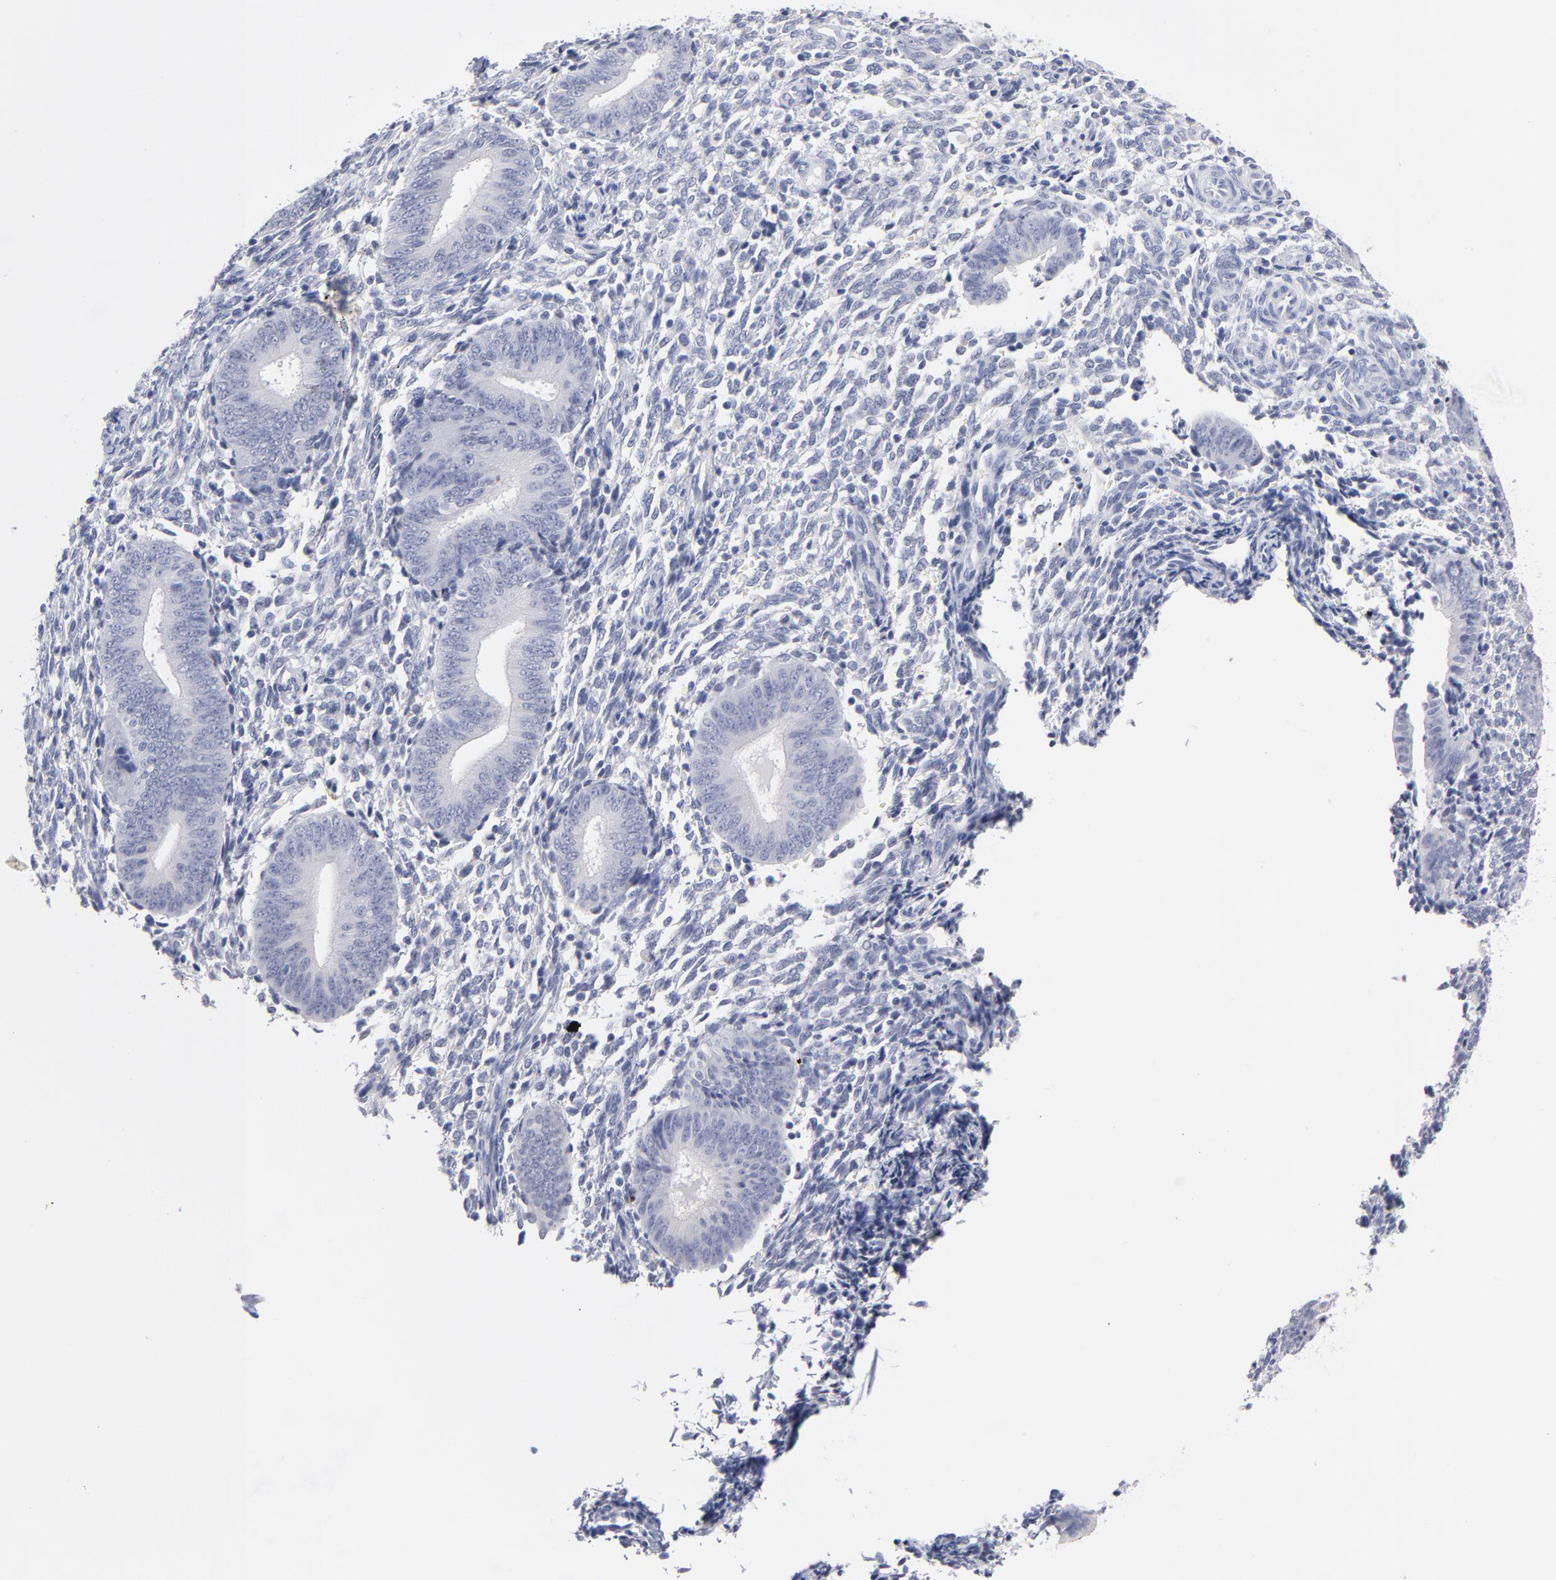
{"staining": {"intensity": "negative", "quantity": "none", "location": "none"}, "tissue": "endometrium", "cell_type": "Cells in endometrial stroma", "image_type": "normal", "snomed": [{"axis": "morphology", "description": "Normal tissue, NOS"}, {"axis": "topography", "description": "Uterus"}, {"axis": "topography", "description": "Endometrium"}], "caption": "Human endometrium stained for a protein using immunohistochemistry (IHC) displays no staining in cells in endometrial stroma.", "gene": "KHNYN", "patient": {"sex": "female", "age": 33}}